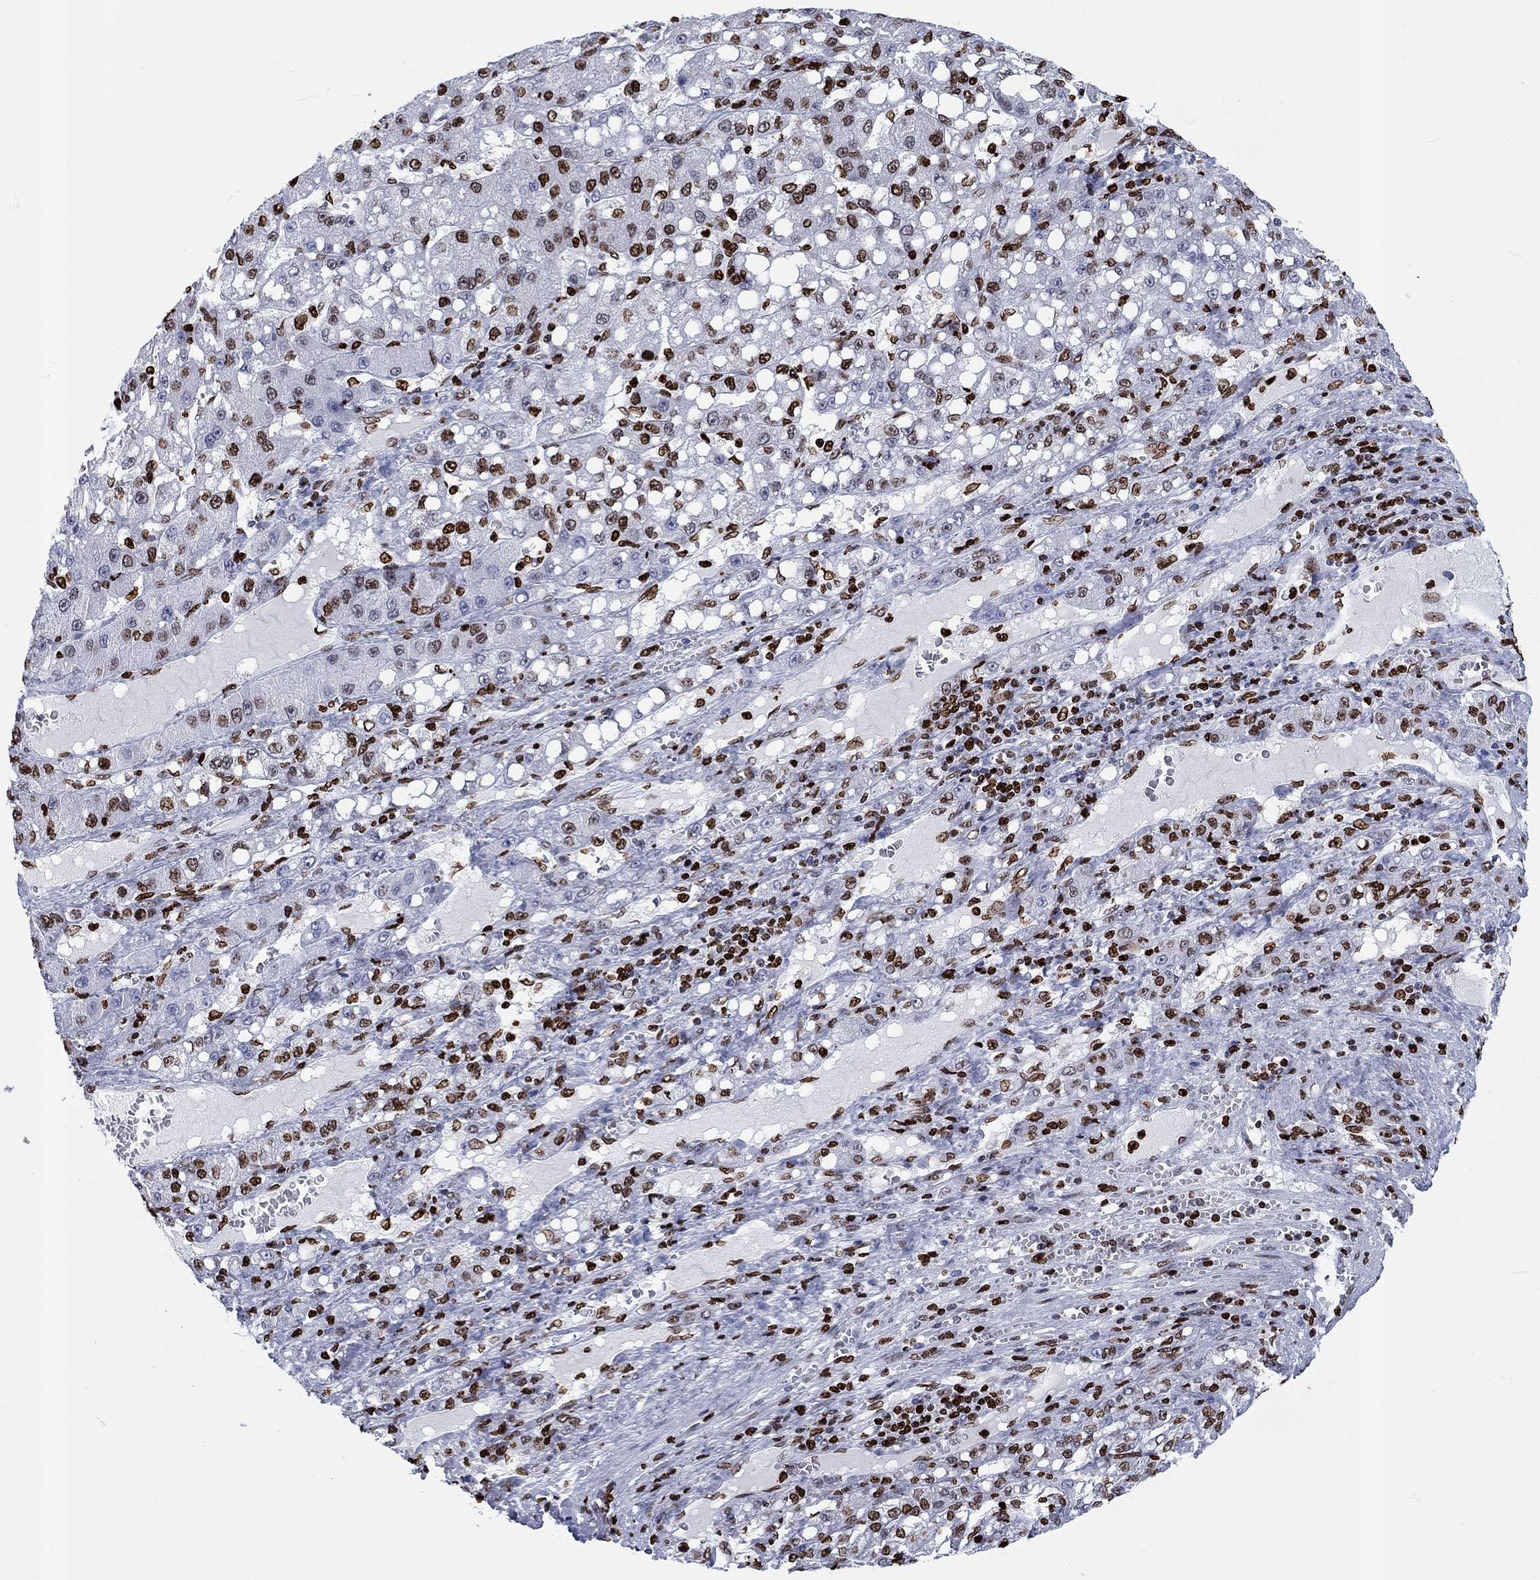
{"staining": {"intensity": "strong", "quantity": "25%-75%", "location": "nuclear"}, "tissue": "liver cancer", "cell_type": "Tumor cells", "image_type": "cancer", "snomed": [{"axis": "morphology", "description": "Carcinoma, Hepatocellular, NOS"}, {"axis": "topography", "description": "Liver"}], "caption": "Immunohistochemical staining of liver hepatocellular carcinoma shows strong nuclear protein expression in approximately 25%-75% of tumor cells.", "gene": "H1-5", "patient": {"sex": "female", "age": 65}}